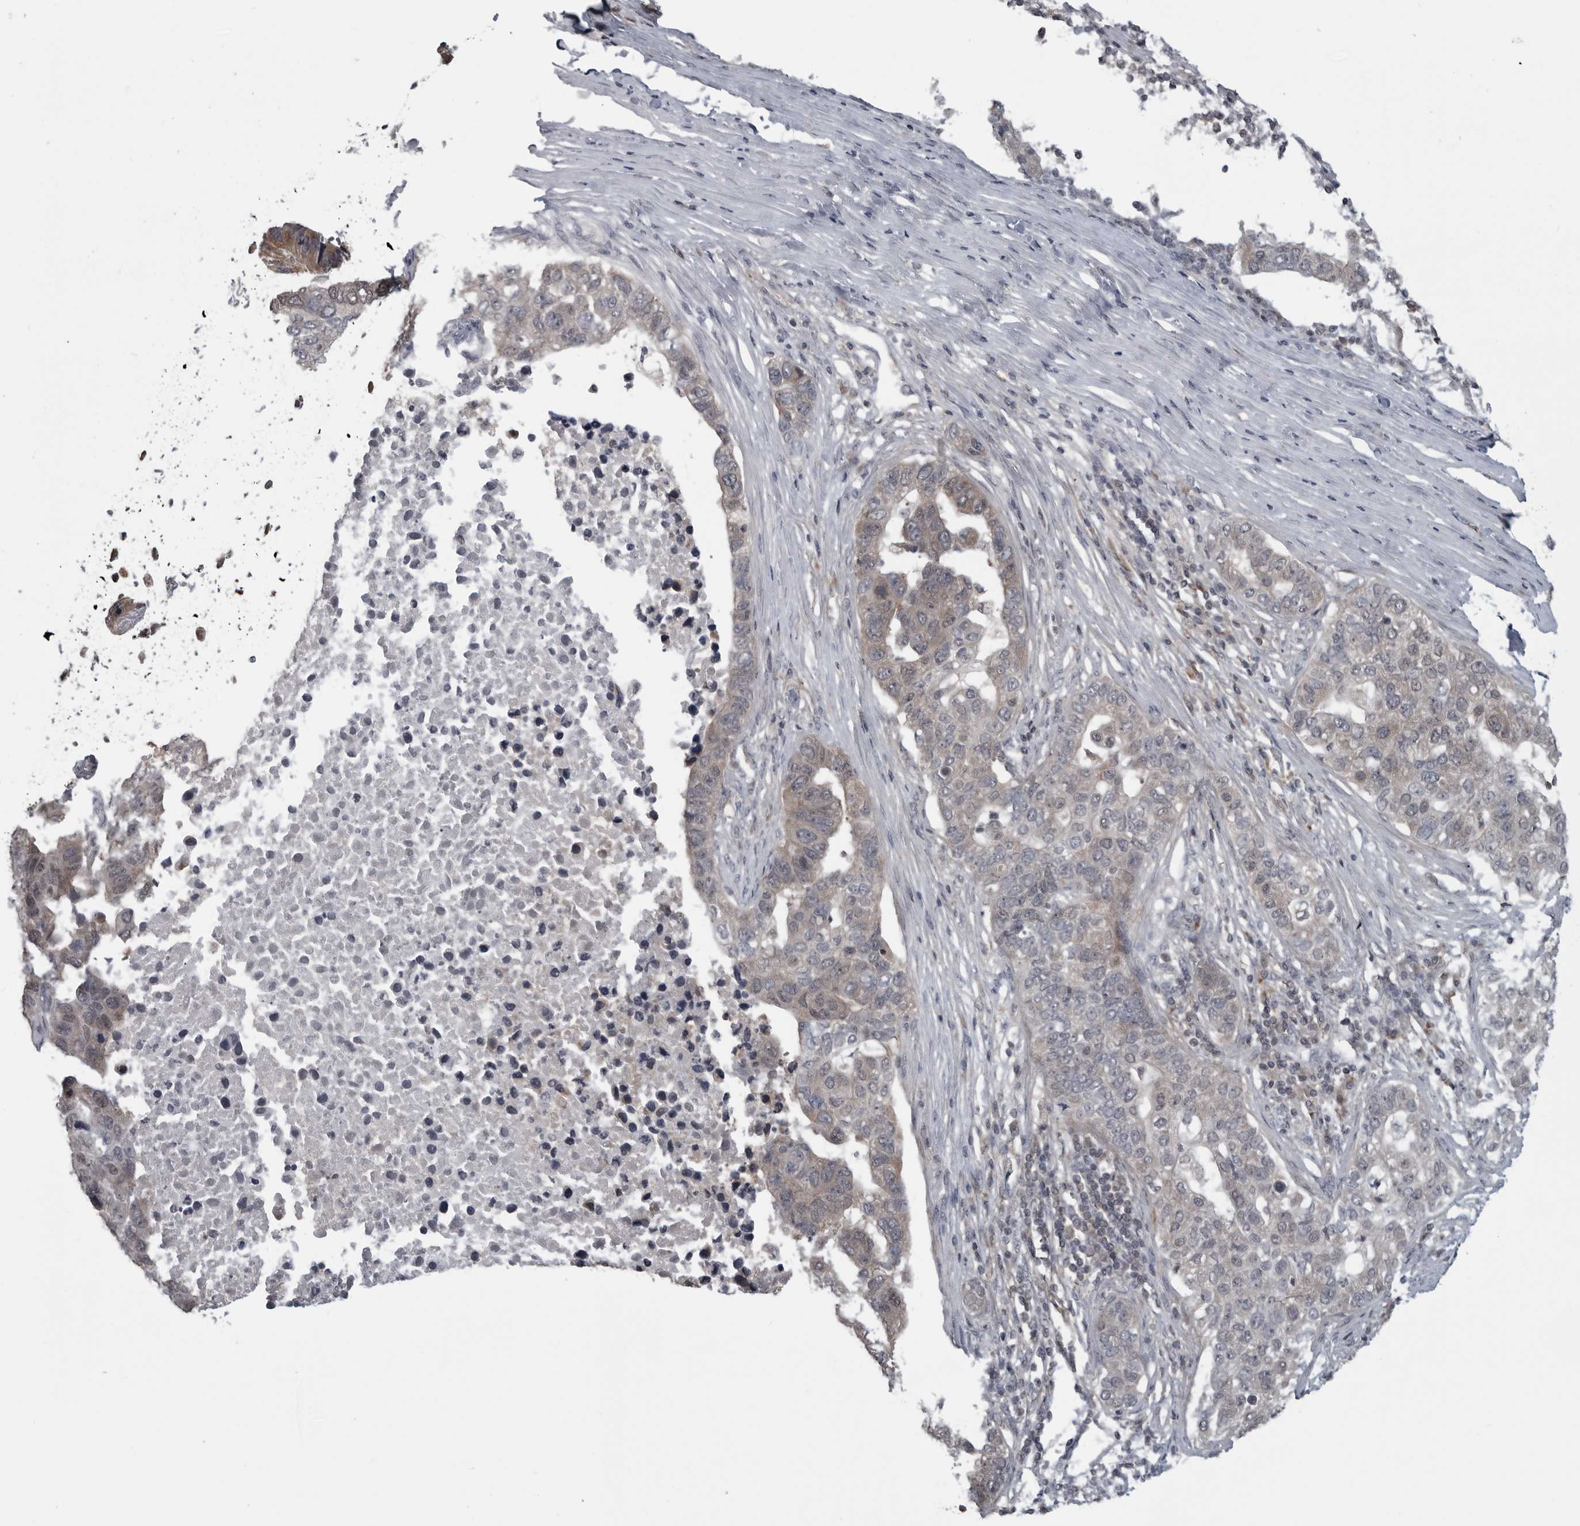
{"staining": {"intensity": "weak", "quantity": "25%-75%", "location": "cytoplasmic/membranous"}, "tissue": "pancreatic cancer", "cell_type": "Tumor cells", "image_type": "cancer", "snomed": [{"axis": "morphology", "description": "Adenocarcinoma, NOS"}, {"axis": "topography", "description": "Pancreas"}], "caption": "Immunohistochemistry staining of pancreatic adenocarcinoma, which displays low levels of weak cytoplasmic/membranous positivity in approximately 25%-75% of tumor cells indicating weak cytoplasmic/membranous protein positivity. The staining was performed using DAB (3,3'-diaminobenzidine) (brown) for protein detection and nuclei were counterstained in hematoxylin (blue).", "gene": "FAAP100", "patient": {"sex": "female", "age": 61}}